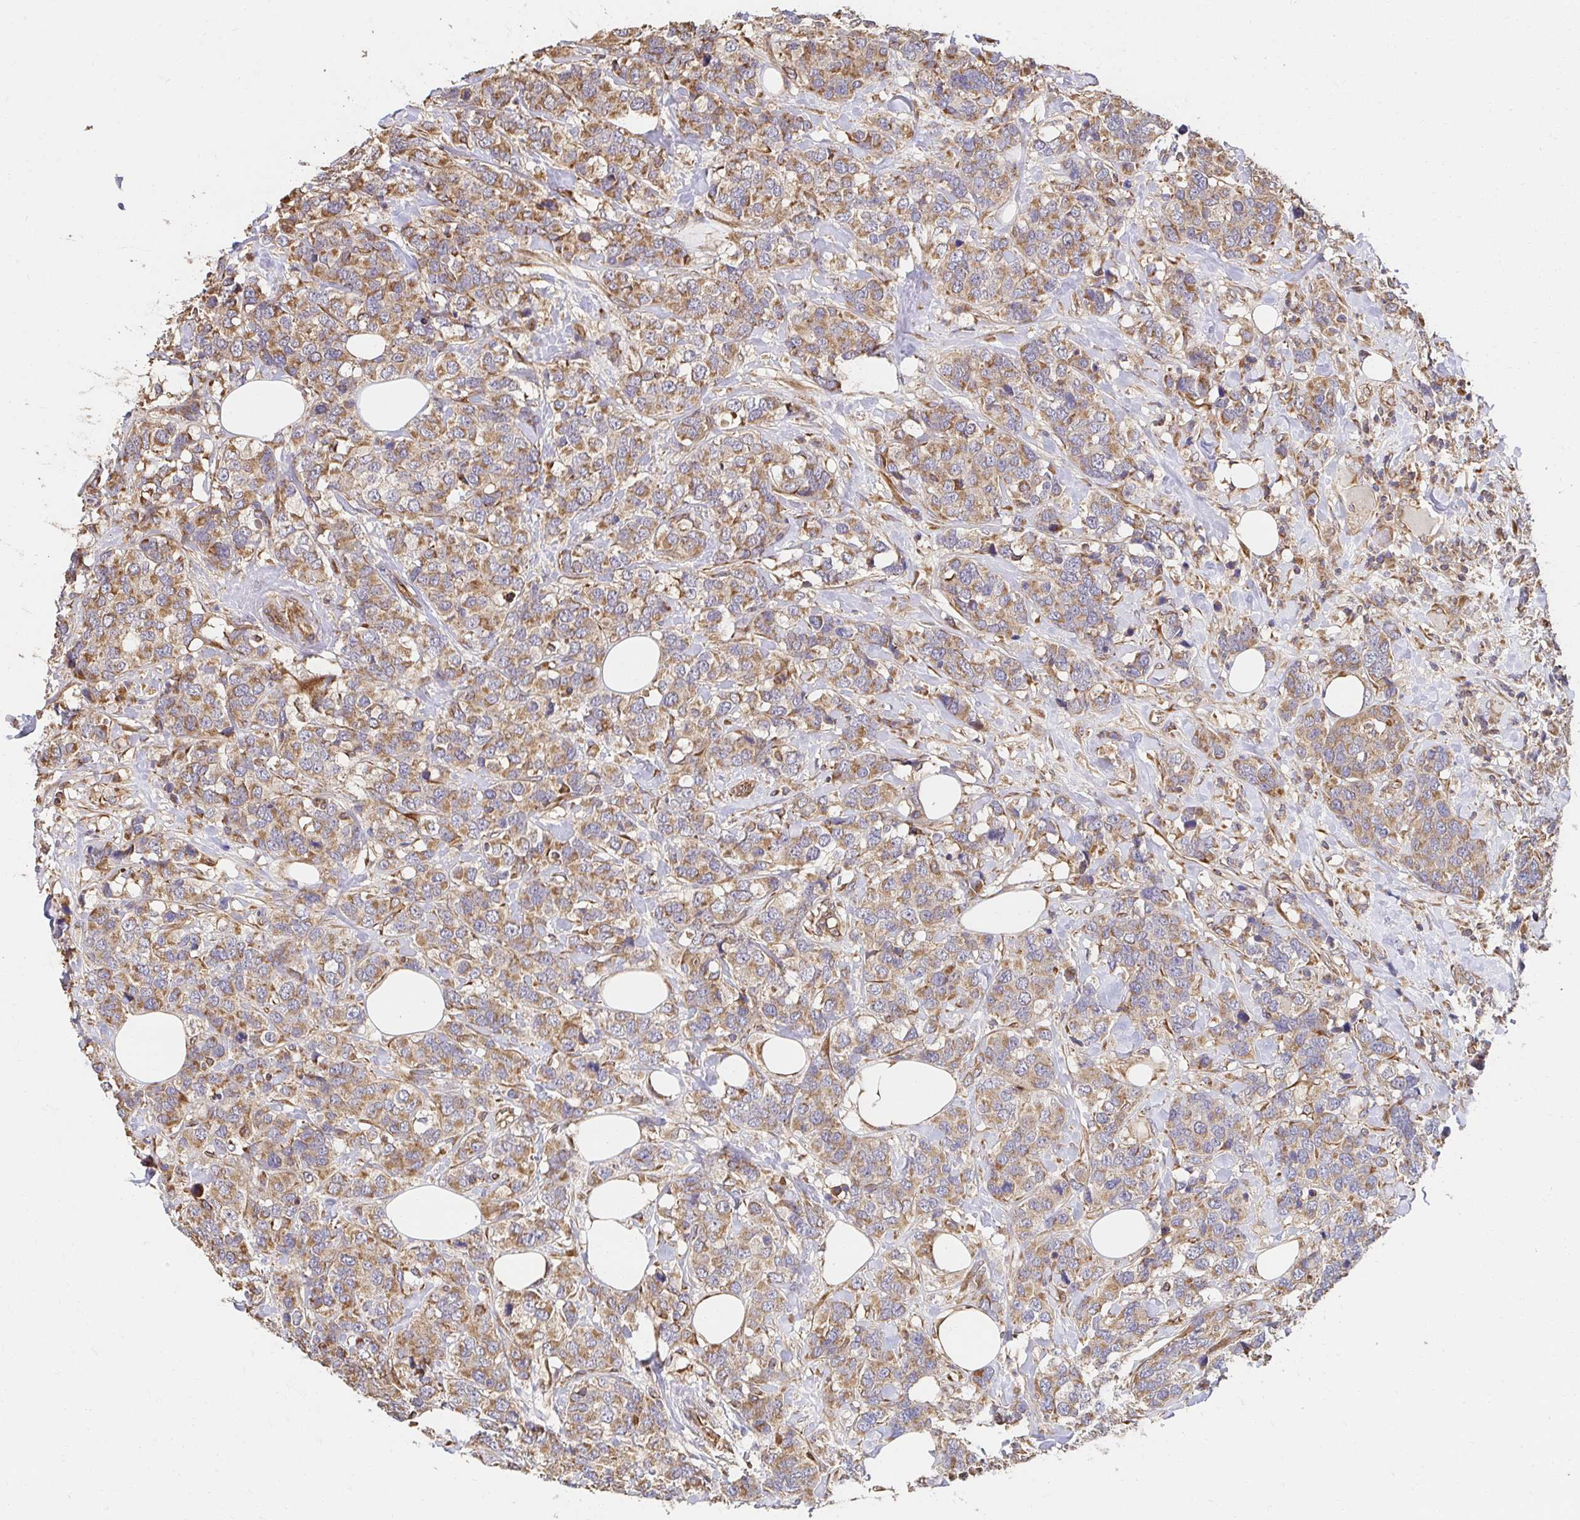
{"staining": {"intensity": "moderate", "quantity": ">75%", "location": "cytoplasmic/membranous"}, "tissue": "breast cancer", "cell_type": "Tumor cells", "image_type": "cancer", "snomed": [{"axis": "morphology", "description": "Lobular carcinoma"}, {"axis": "topography", "description": "Breast"}], "caption": "This histopathology image demonstrates breast lobular carcinoma stained with immunohistochemistry (IHC) to label a protein in brown. The cytoplasmic/membranous of tumor cells show moderate positivity for the protein. Nuclei are counter-stained blue.", "gene": "APBB1", "patient": {"sex": "female", "age": 59}}